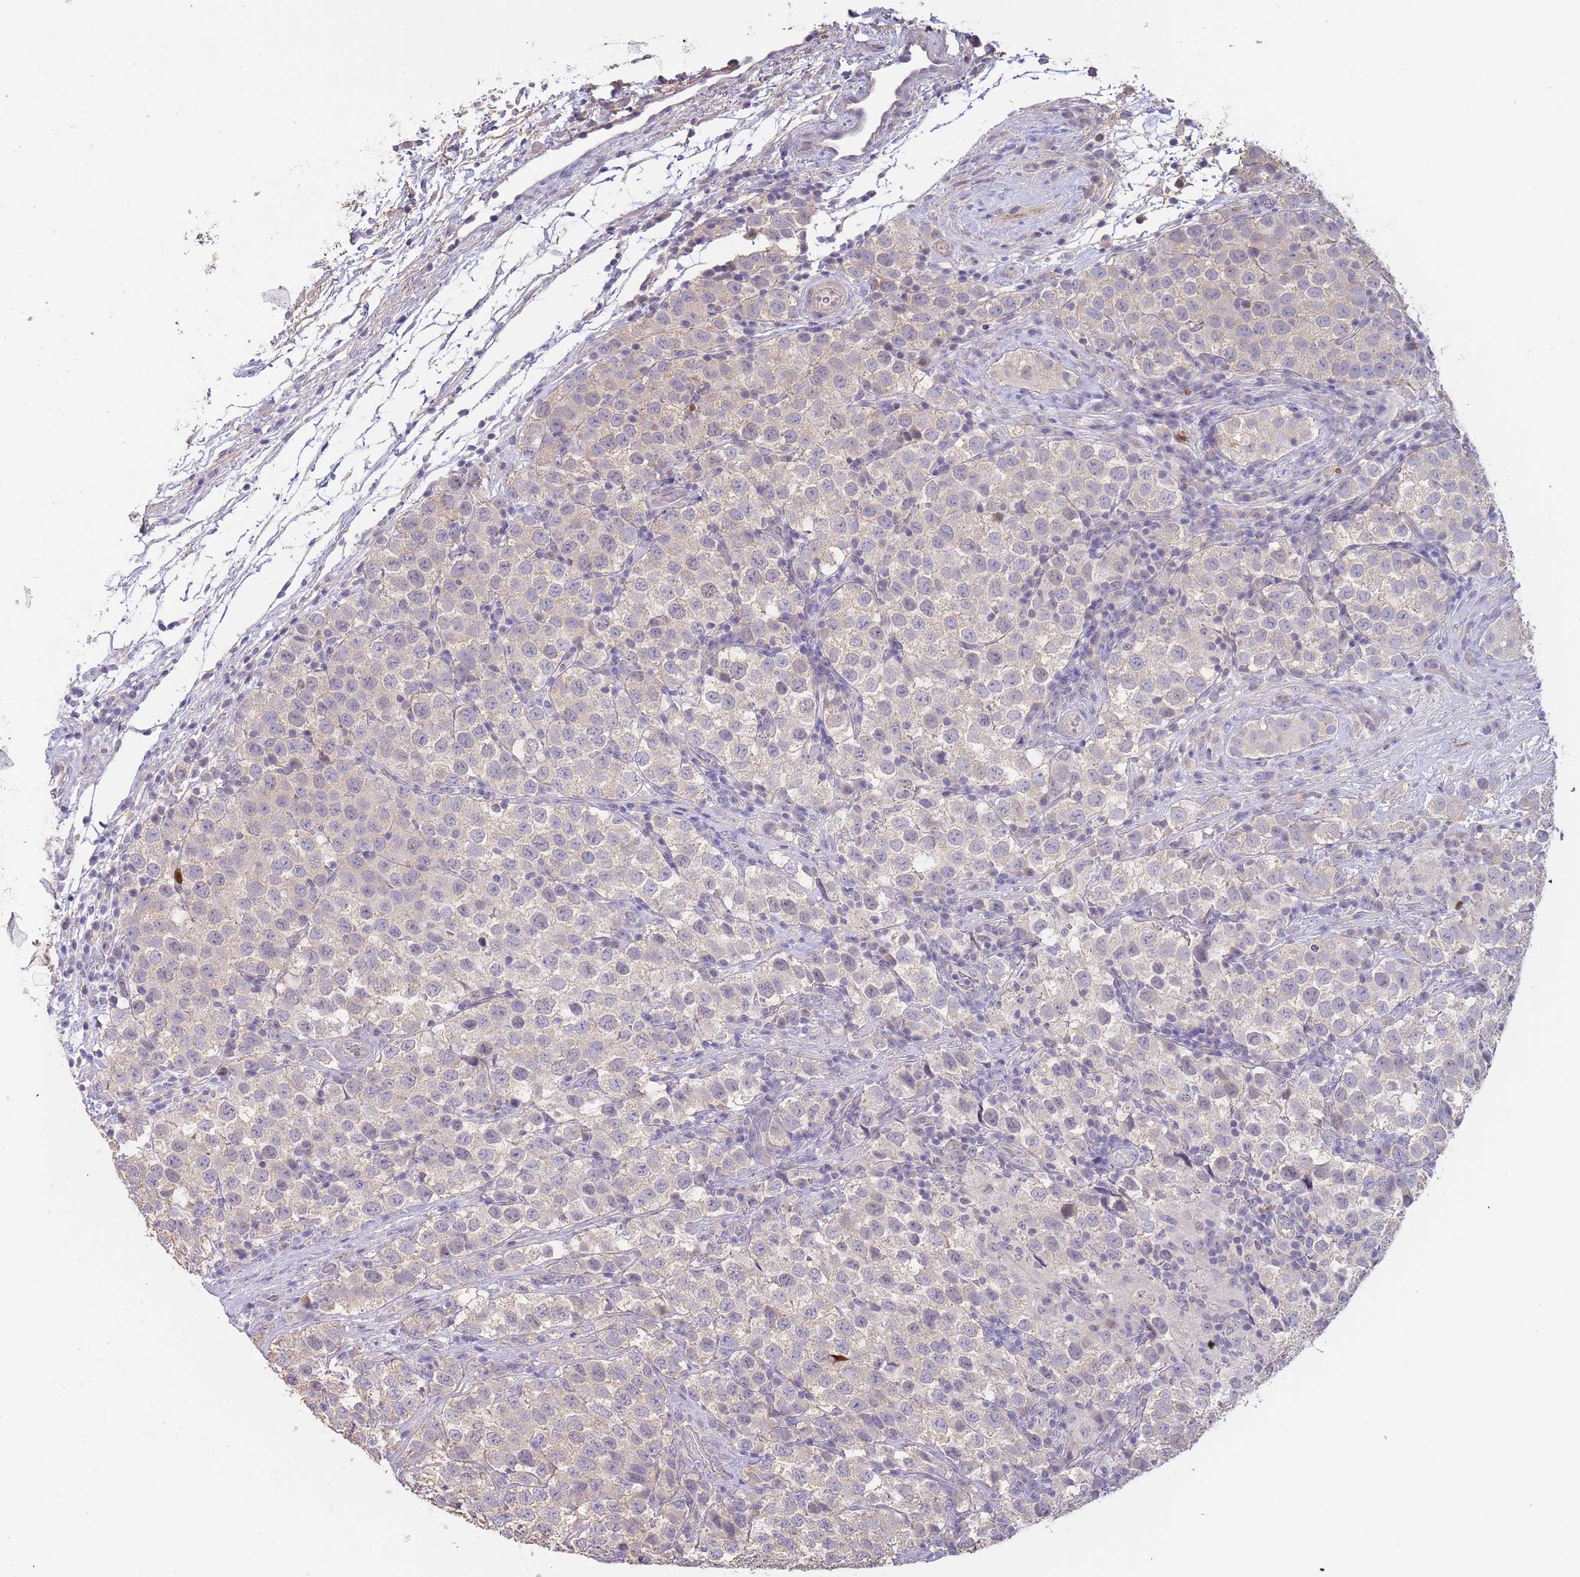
{"staining": {"intensity": "negative", "quantity": "none", "location": "none"}, "tissue": "testis cancer", "cell_type": "Tumor cells", "image_type": "cancer", "snomed": [{"axis": "morphology", "description": "Seminoma, NOS"}, {"axis": "topography", "description": "Testis"}], "caption": "This photomicrograph is of seminoma (testis) stained with immunohistochemistry to label a protein in brown with the nuclei are counter-stained blue. There is no staining in tumor cells.", "gene": "PIMREG", "patient": {"sex": "male", "age": 34}}